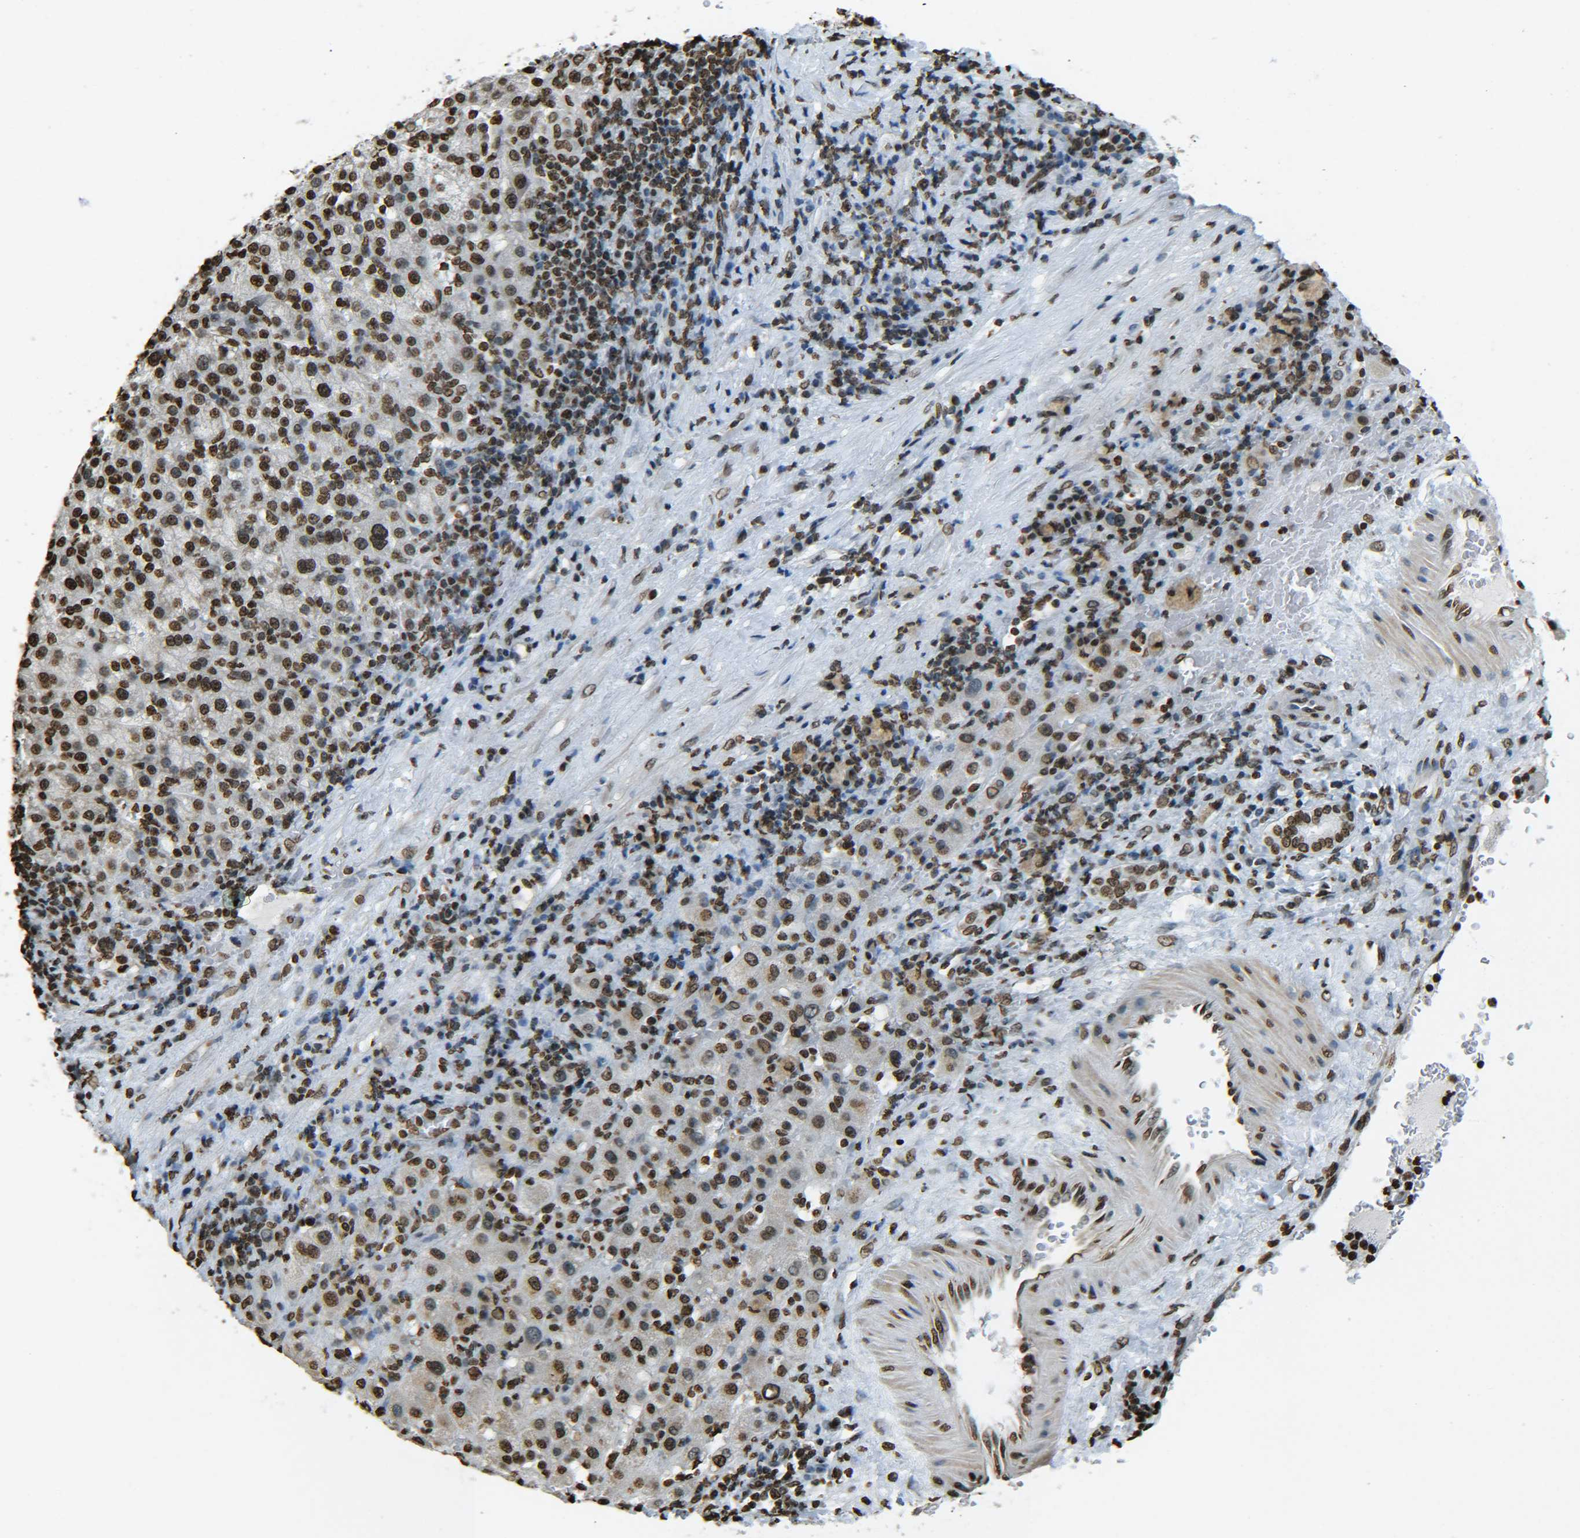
{"staining": {"intensity": "moderate", "quantity": ">75%", "location": "nuclear"}, "tissue": "liver cancer", "cell_type": "Tumor cells", "image_type": "cancer", "snomed": [{"axis": "morphology", "description": "Carcinoma, Hepatocellular, NOS"}, {"axis": "topography", "description": "Liver"}], "caption": "Moderate nuclear expression for a protein is seen in approximately >75% of tumor cells of liver hepatocellular carcinoma using immunohistochemistry.", "gene": "H4C16", "patient": {"sex": "female", "age": 58}}